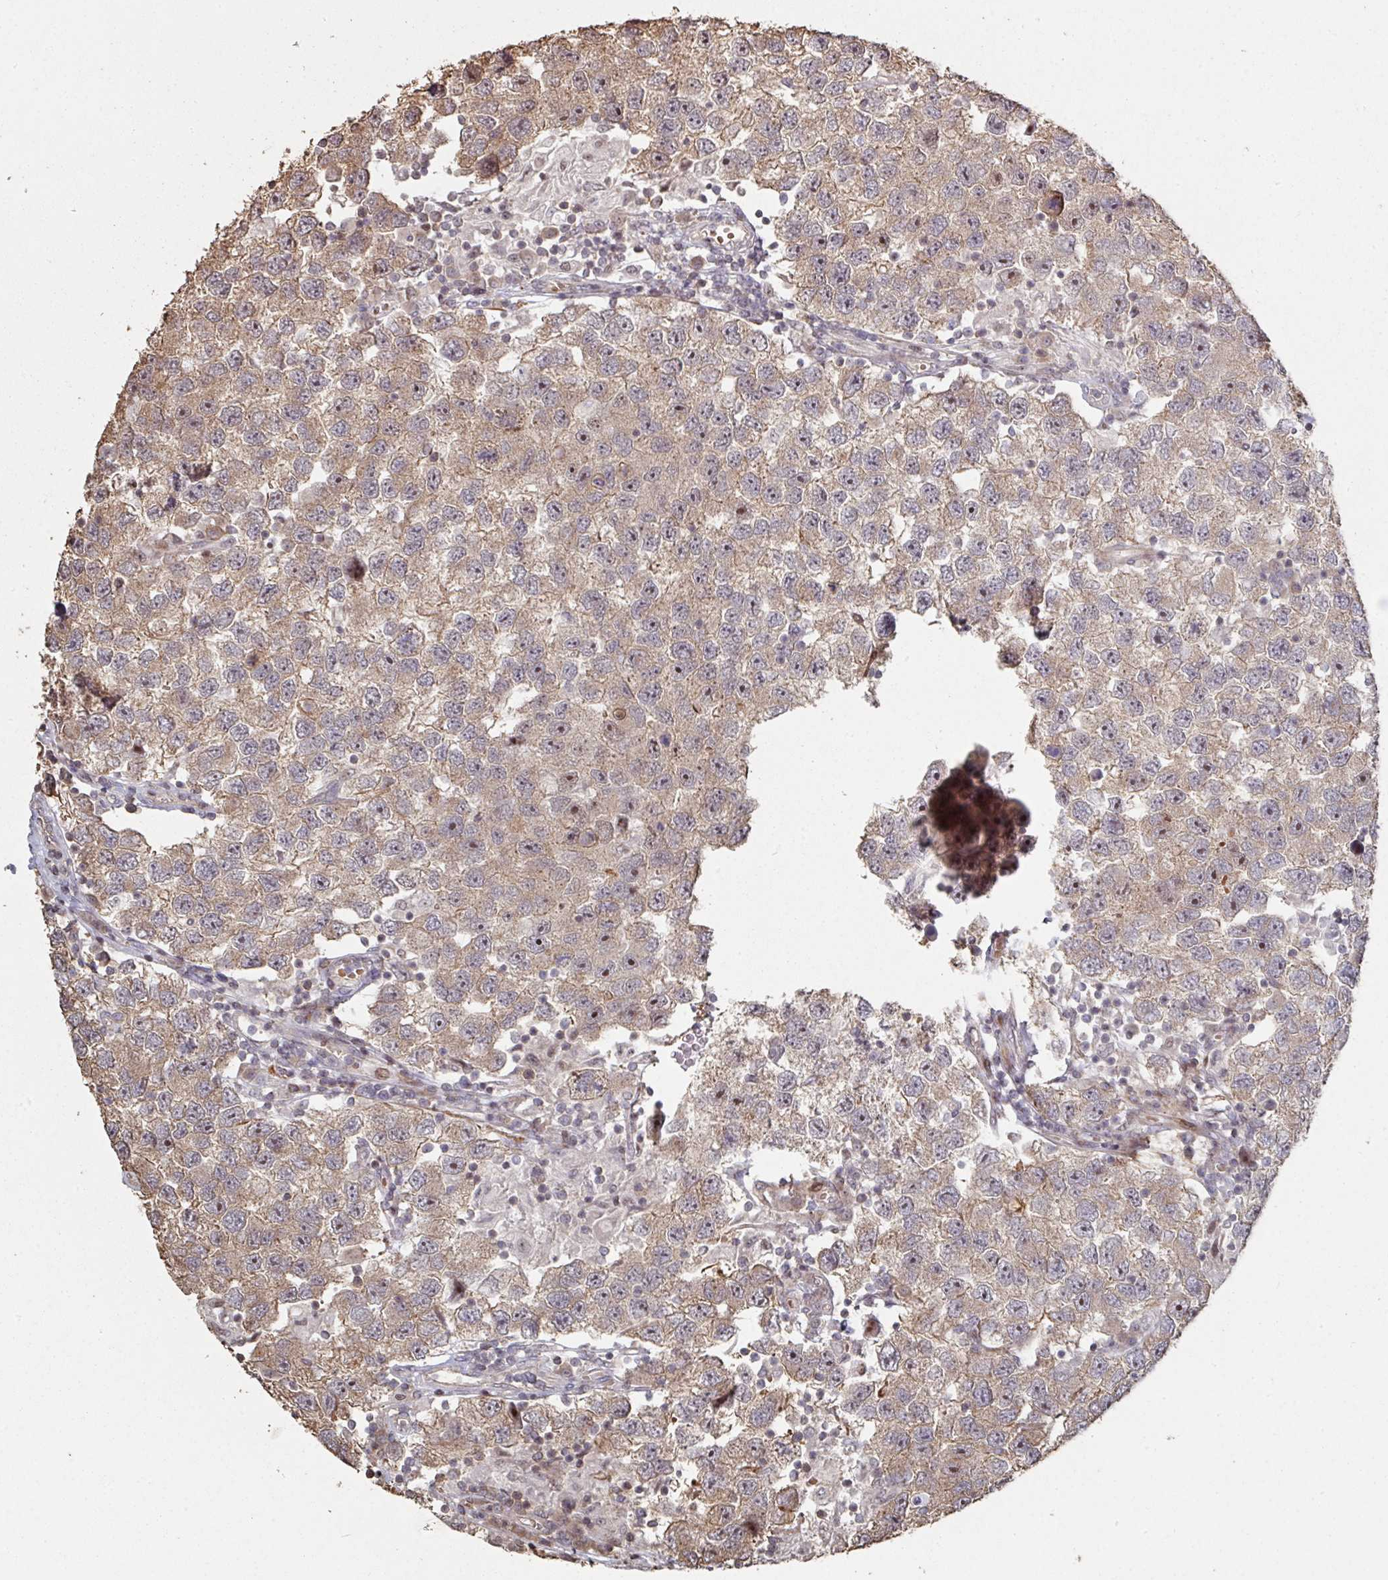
{"staining": {"intensity": "weak", "quantity": ">75%", "location": "cytoplasmic/membranous"}, "tissue": "testis cancer", "cell_type": "Tumor cells", "image_type": "cancer", "snomed": [{"axis": "morphology", "description": "Seminoma, NOS"}, {"axis": "topography", "description": "Testis"}], "caption": "The histopathology image exhibits staining of testis seminoma, revealing weak cytoplasmic/membranous protein expression (brown color) within tumor cells. The protein of interest is shown in brown color, while the nuclei are stained blue.", "gene": "CA7", "patient": {"sex": "male", "age": 26}}